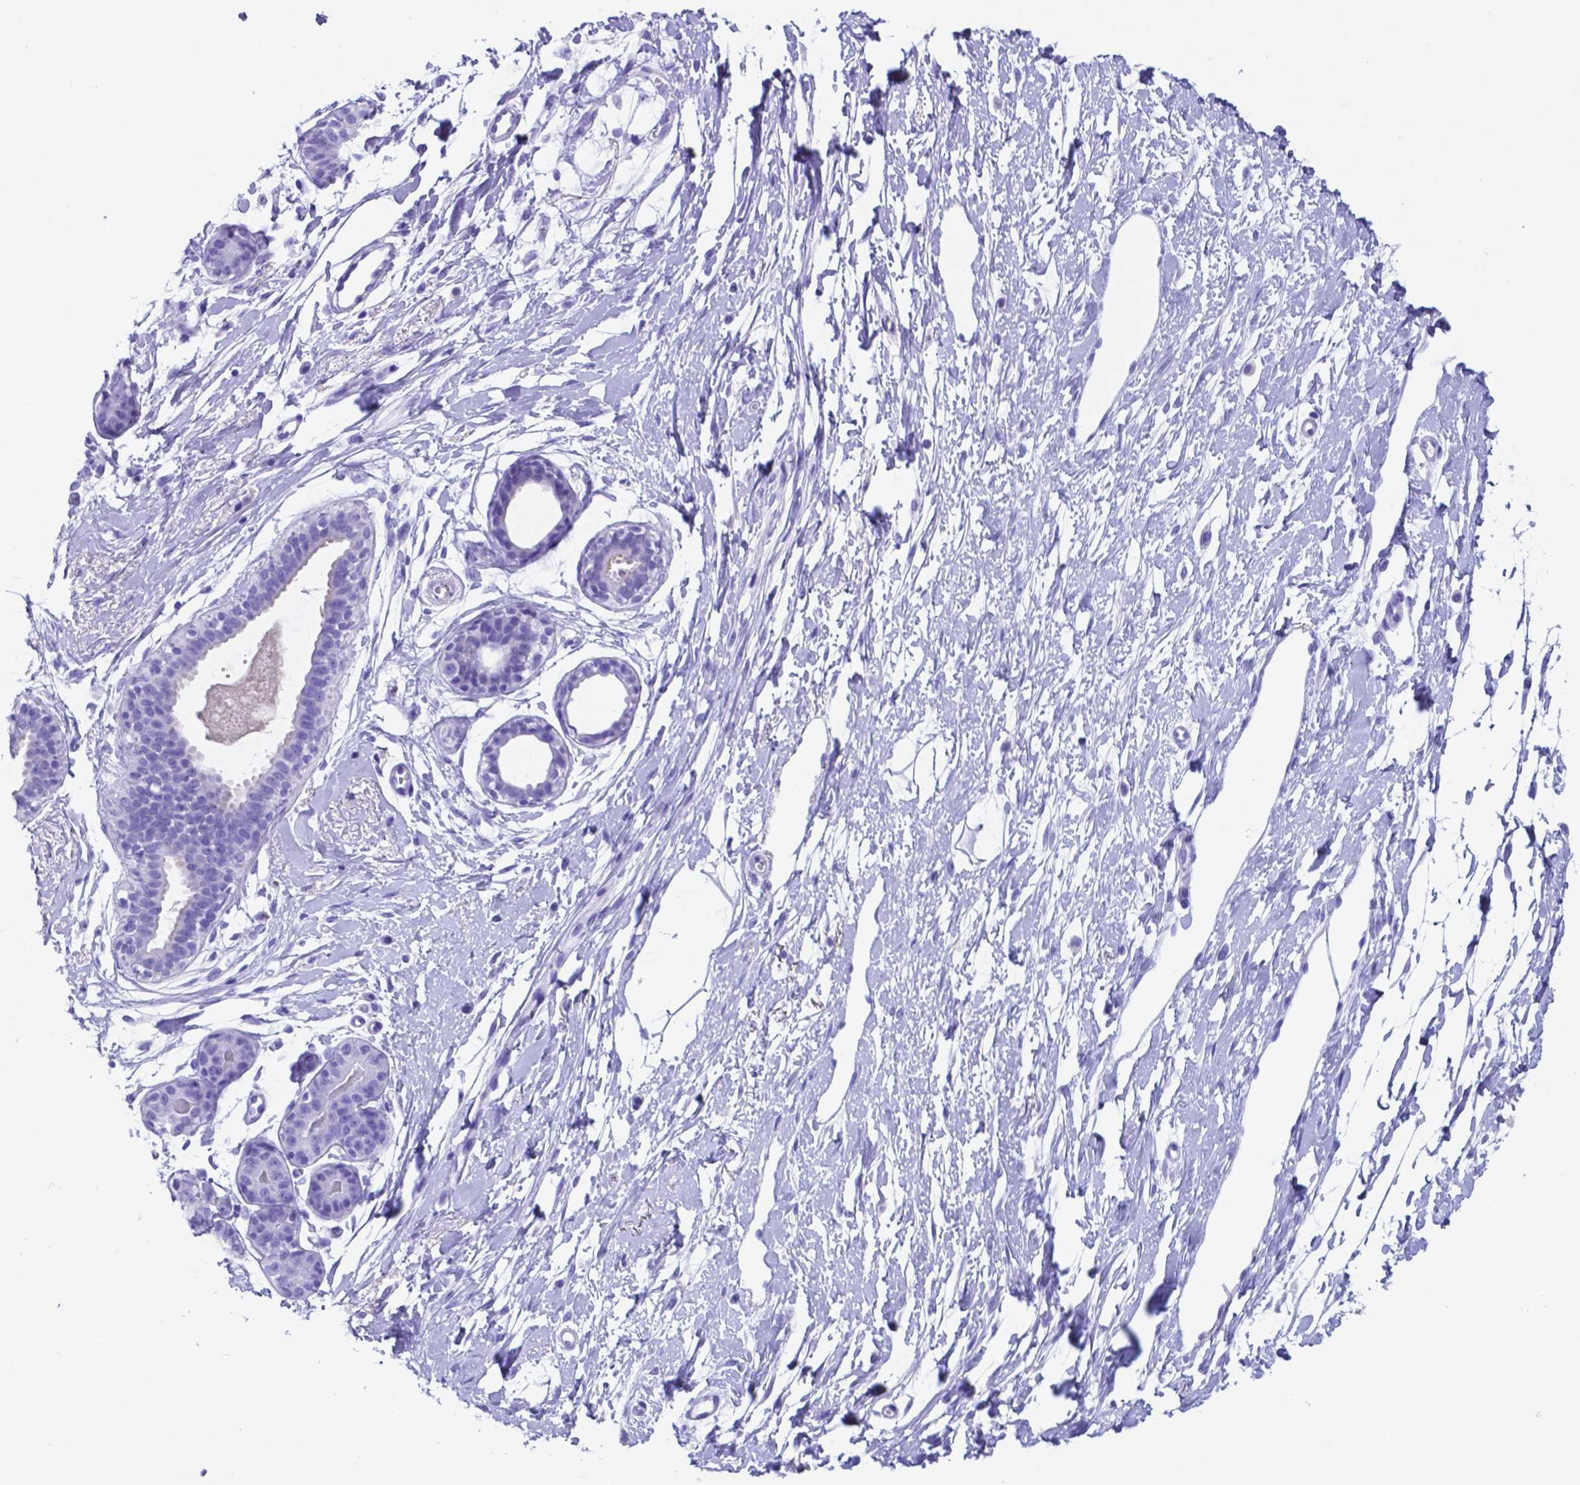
{"staining": {"intensity": "negative", "quantity": "none", "location": "none"}, "tissue": "breast", "cell_type": "Adipocytes", "image_type": "normal", "snomed": [{"axis": "morphology", "description": "Normal tissue, NOS"}, {"axis": "topography", "description": "Breast"}], "caption": "Immunohistochemical staining of benign human breast demonstrates no significant staining in adipocytes. (DAB (3,3'-diaminobenzidine) IHC with hematoxylin counter stain).", "gene": "DNAAF8", "patient": {"sex": "female", "age": 49}}